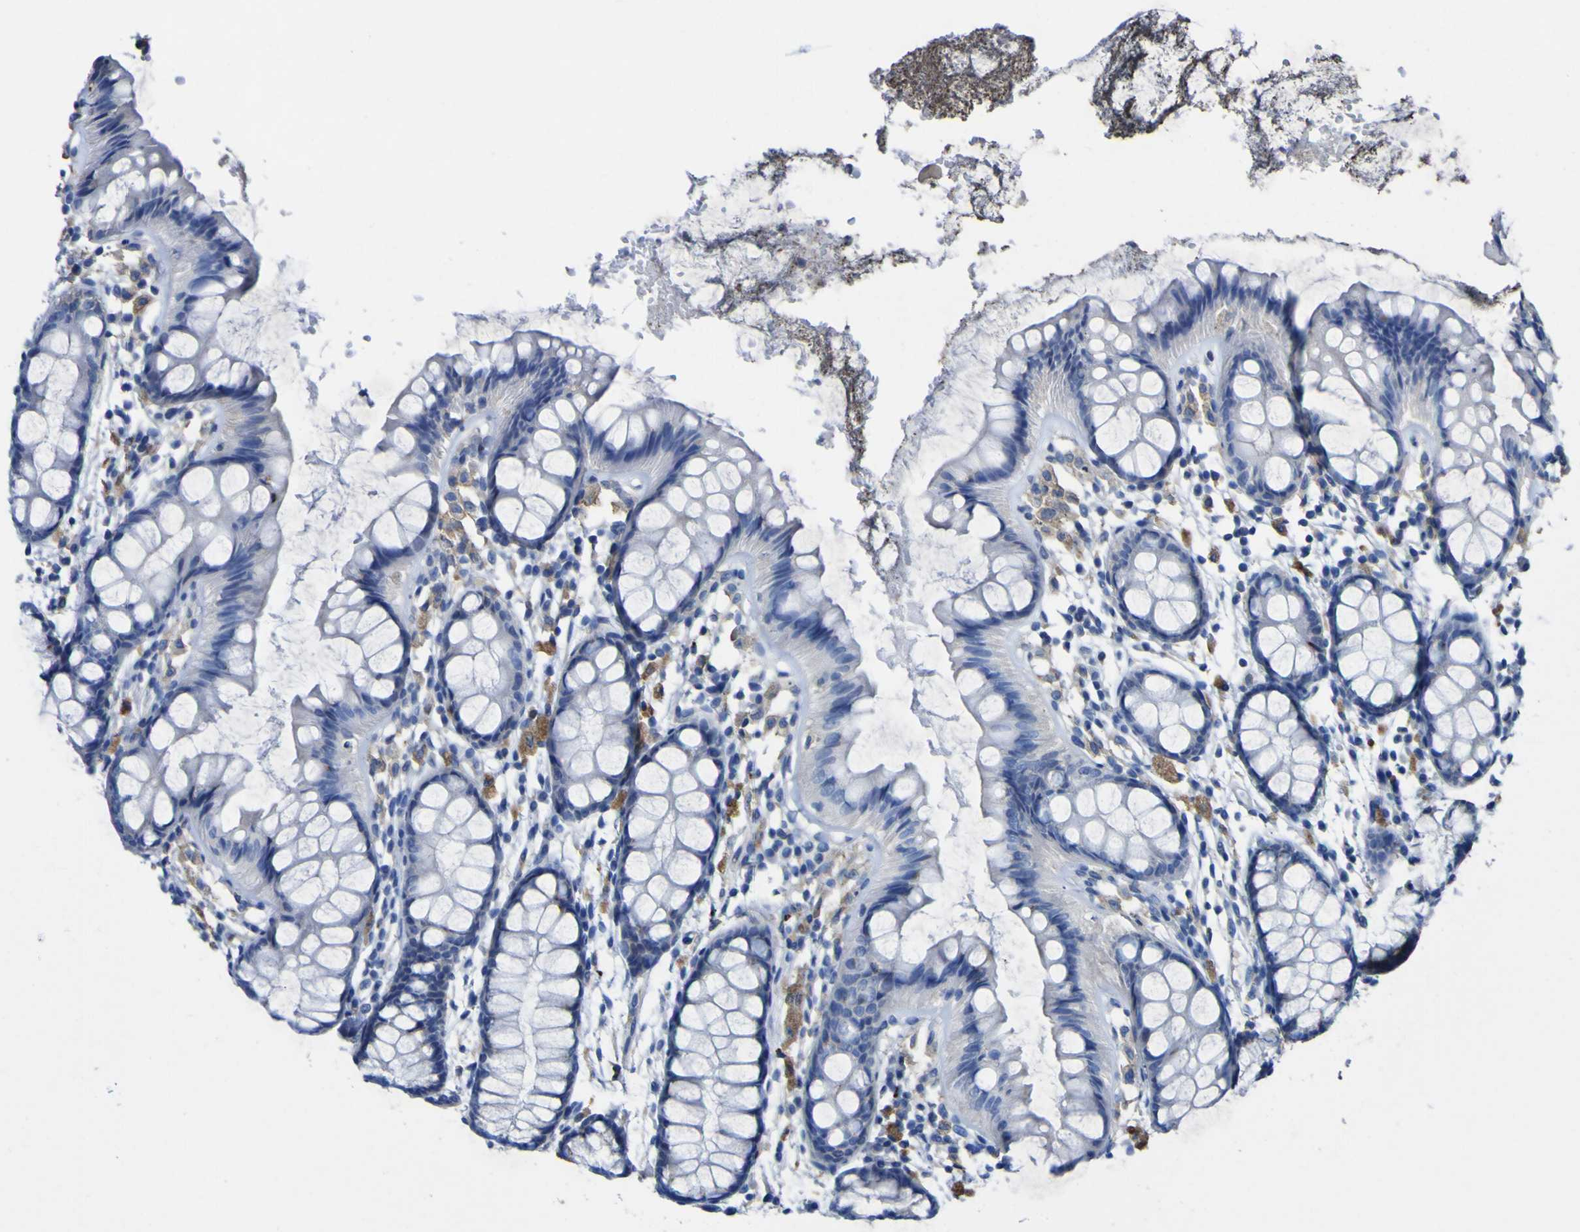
{"staining": {"intensity": "weak", "quantity": "<25%", "location": "cytoplasmic/membranous"}, "tissue": "rectum", "cell_type": "Glandular cells", "image_type": "normal", "snomed": [{"axis": "morphology", "description": "Normal tissue, NOS"}, {"axis": "topography", "description": "Rectum"}], "caption": "This is an IHC micrograph of normal rectum. There is no staining in glandular cells.", "gene": "AGO4", "patient": {"sex": "female", "age": 66}}